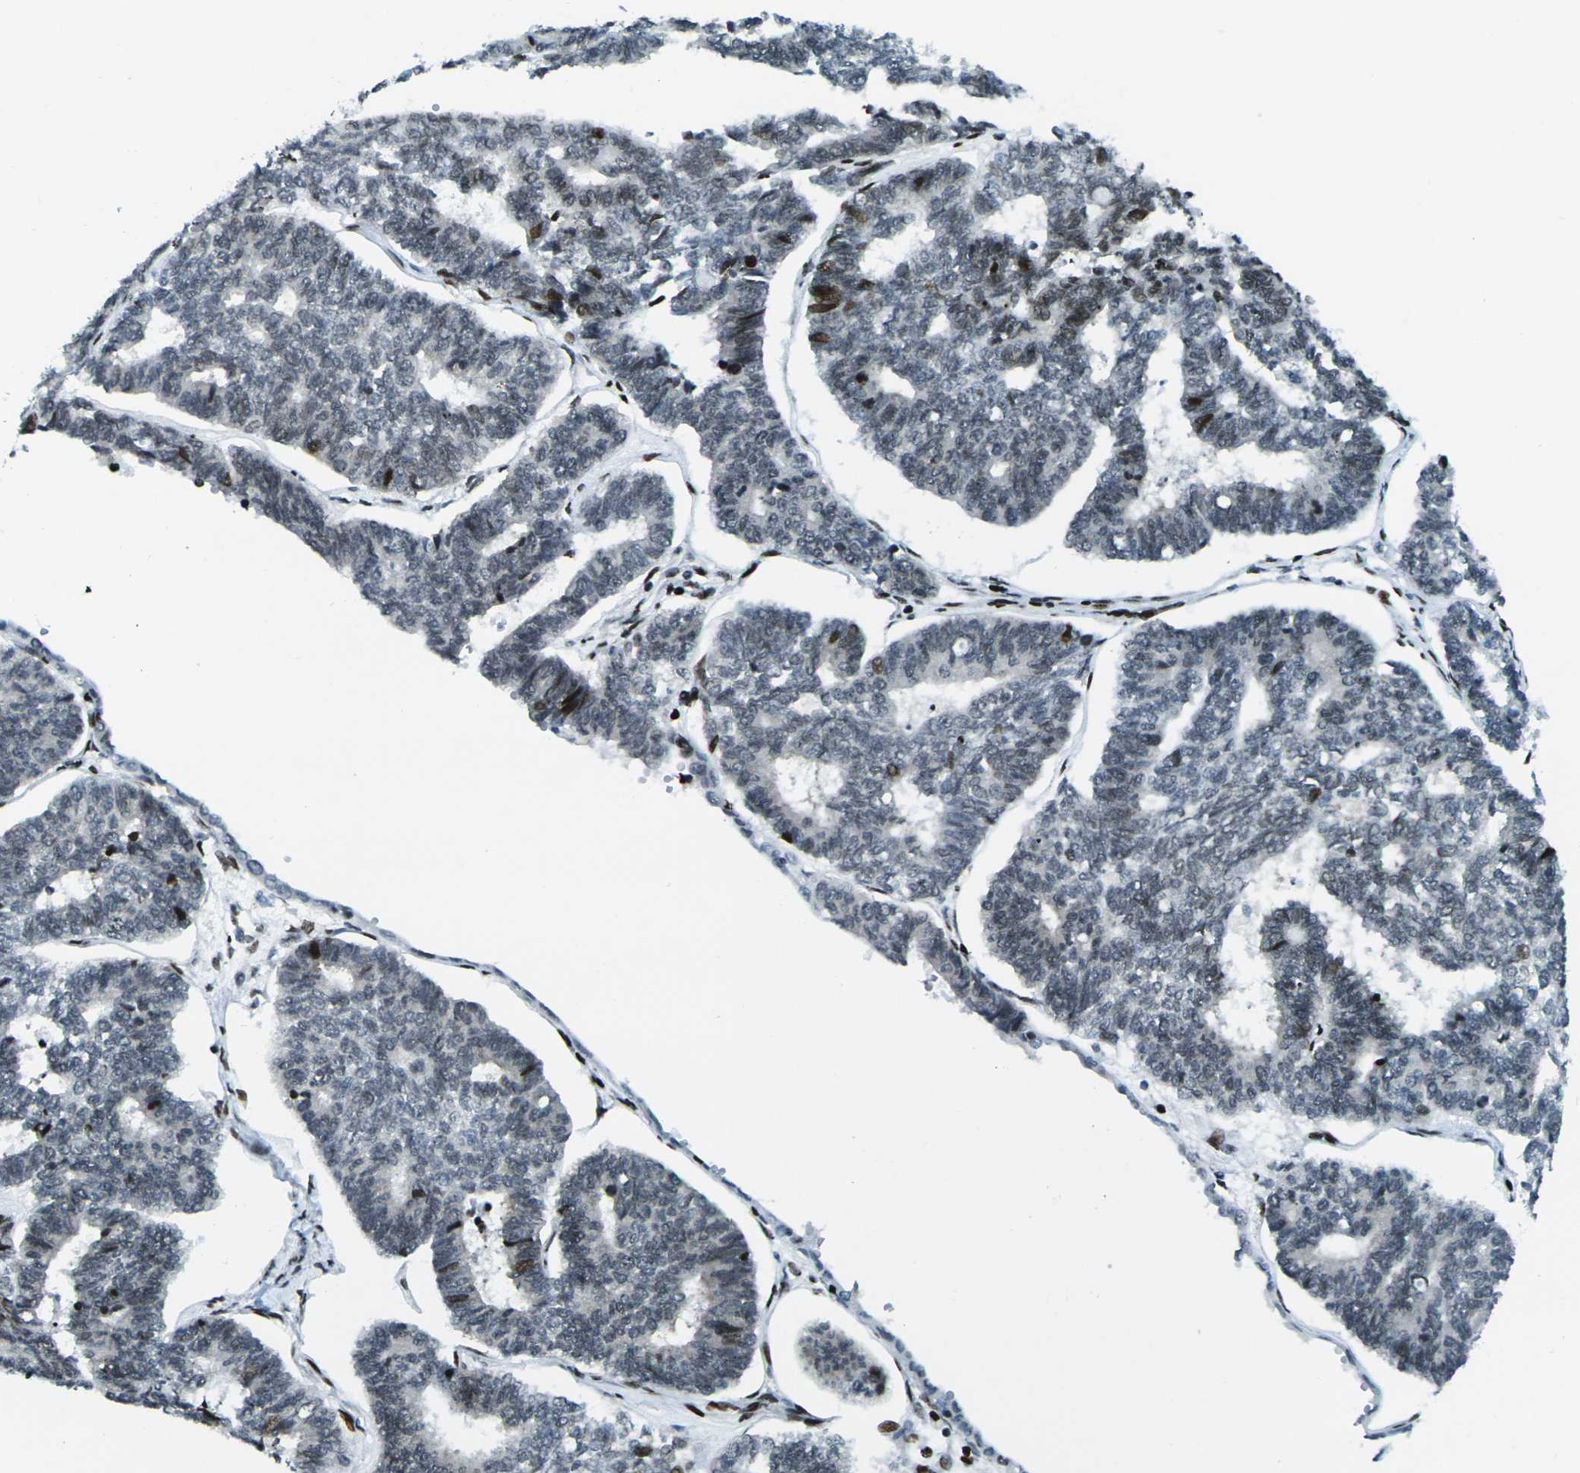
{"staining": {"intensity": "strong", "quantity": "<25%", "location": "nuclear"}, "tissue": "endometrial cancer", "cell_type": "Tumor cells", "image_type": "cancer", "snomed": [{"axis": "morphology", "description": "Adenocarcinoma, NOS"}, {"axis": "topography", "description": "Endometrium"}], "caption": "This is a micrograph of immunohistochemistry (IHC) staining of endometrial cancer, which shows strong expression in the nuclear of tumor cells.", "gene": "H3-3A", "patient": {"sex": "female", "age": 70}}